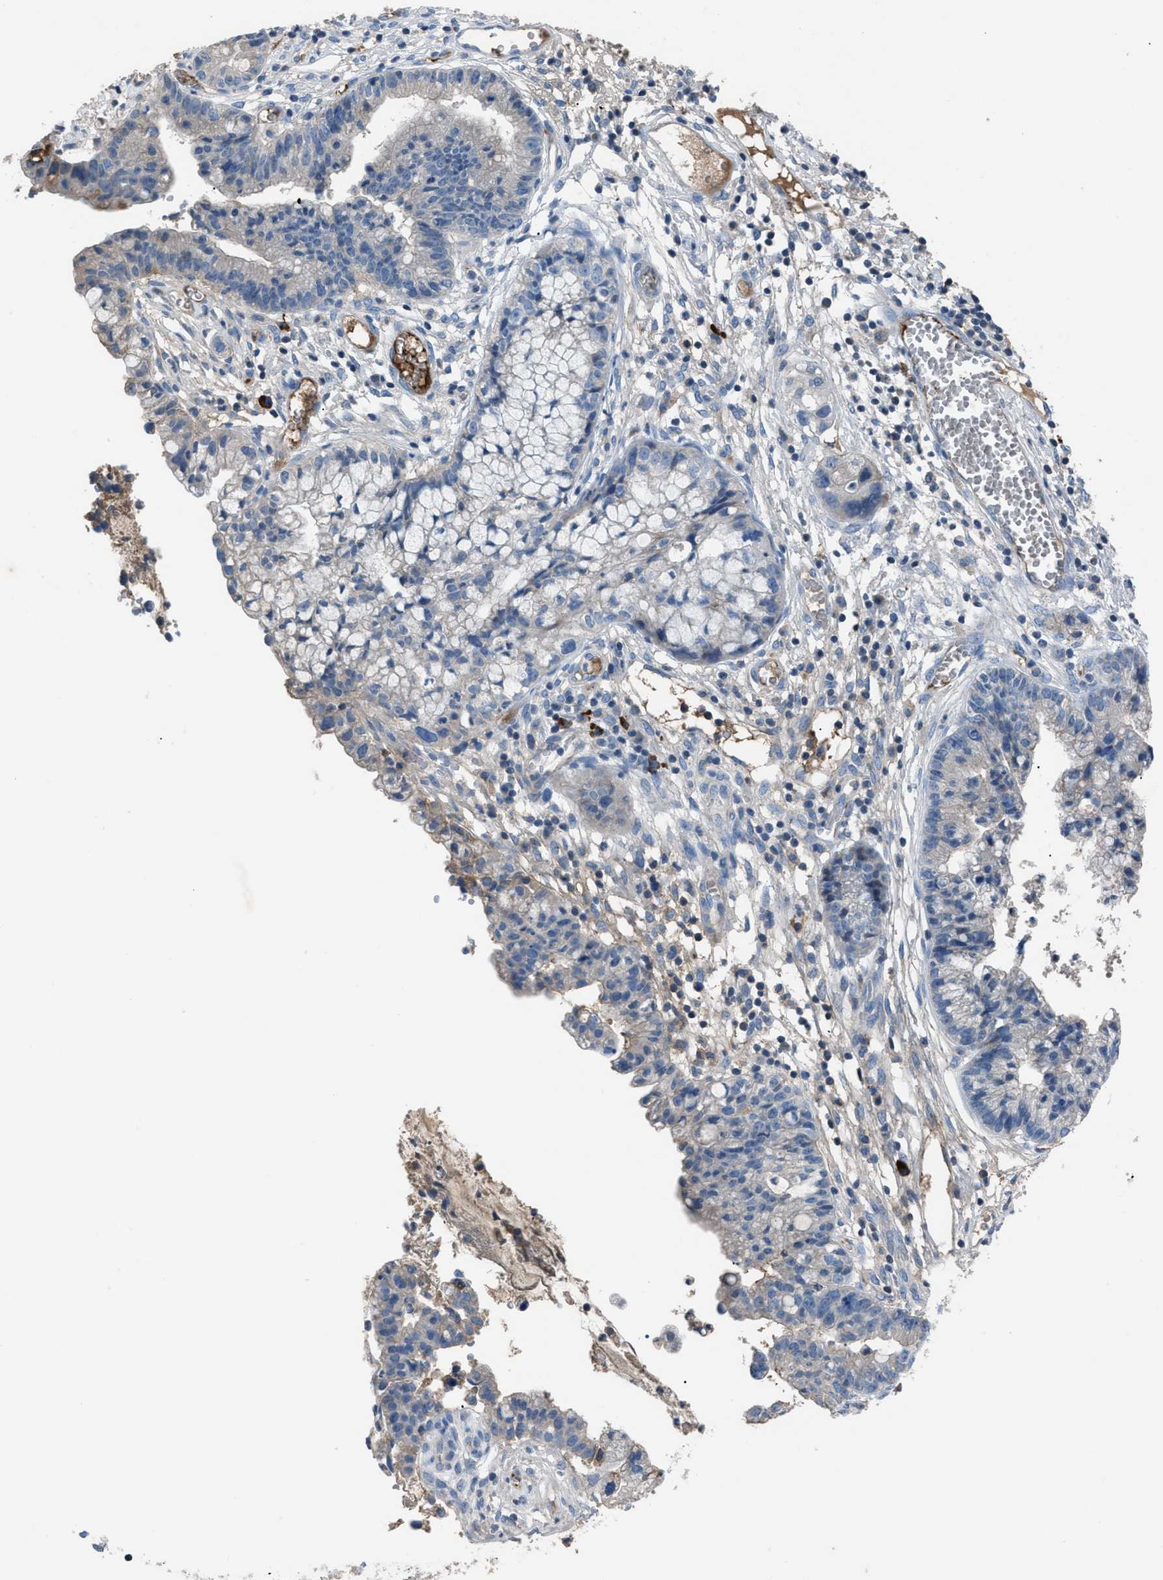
{"staining": {"intensity": "negative", "quantity": "none", "location": "none"}, "tissue": "cervical cancer", "cell_type": "Tumor cells", "image_type": "cancer", "snomed": [{"axis": "morphology", "description": "Adenocarcinoma, NOS"}, {"axis": "topography", "description": "Cervix"}], "caption": "An immunohistochemistry photomicrograph of cervical cancer is shown. There is no staining in tumor cells of cervical cancer.", "gene": "SGCZ", "patient": {"sex": "female", "age": 44}}